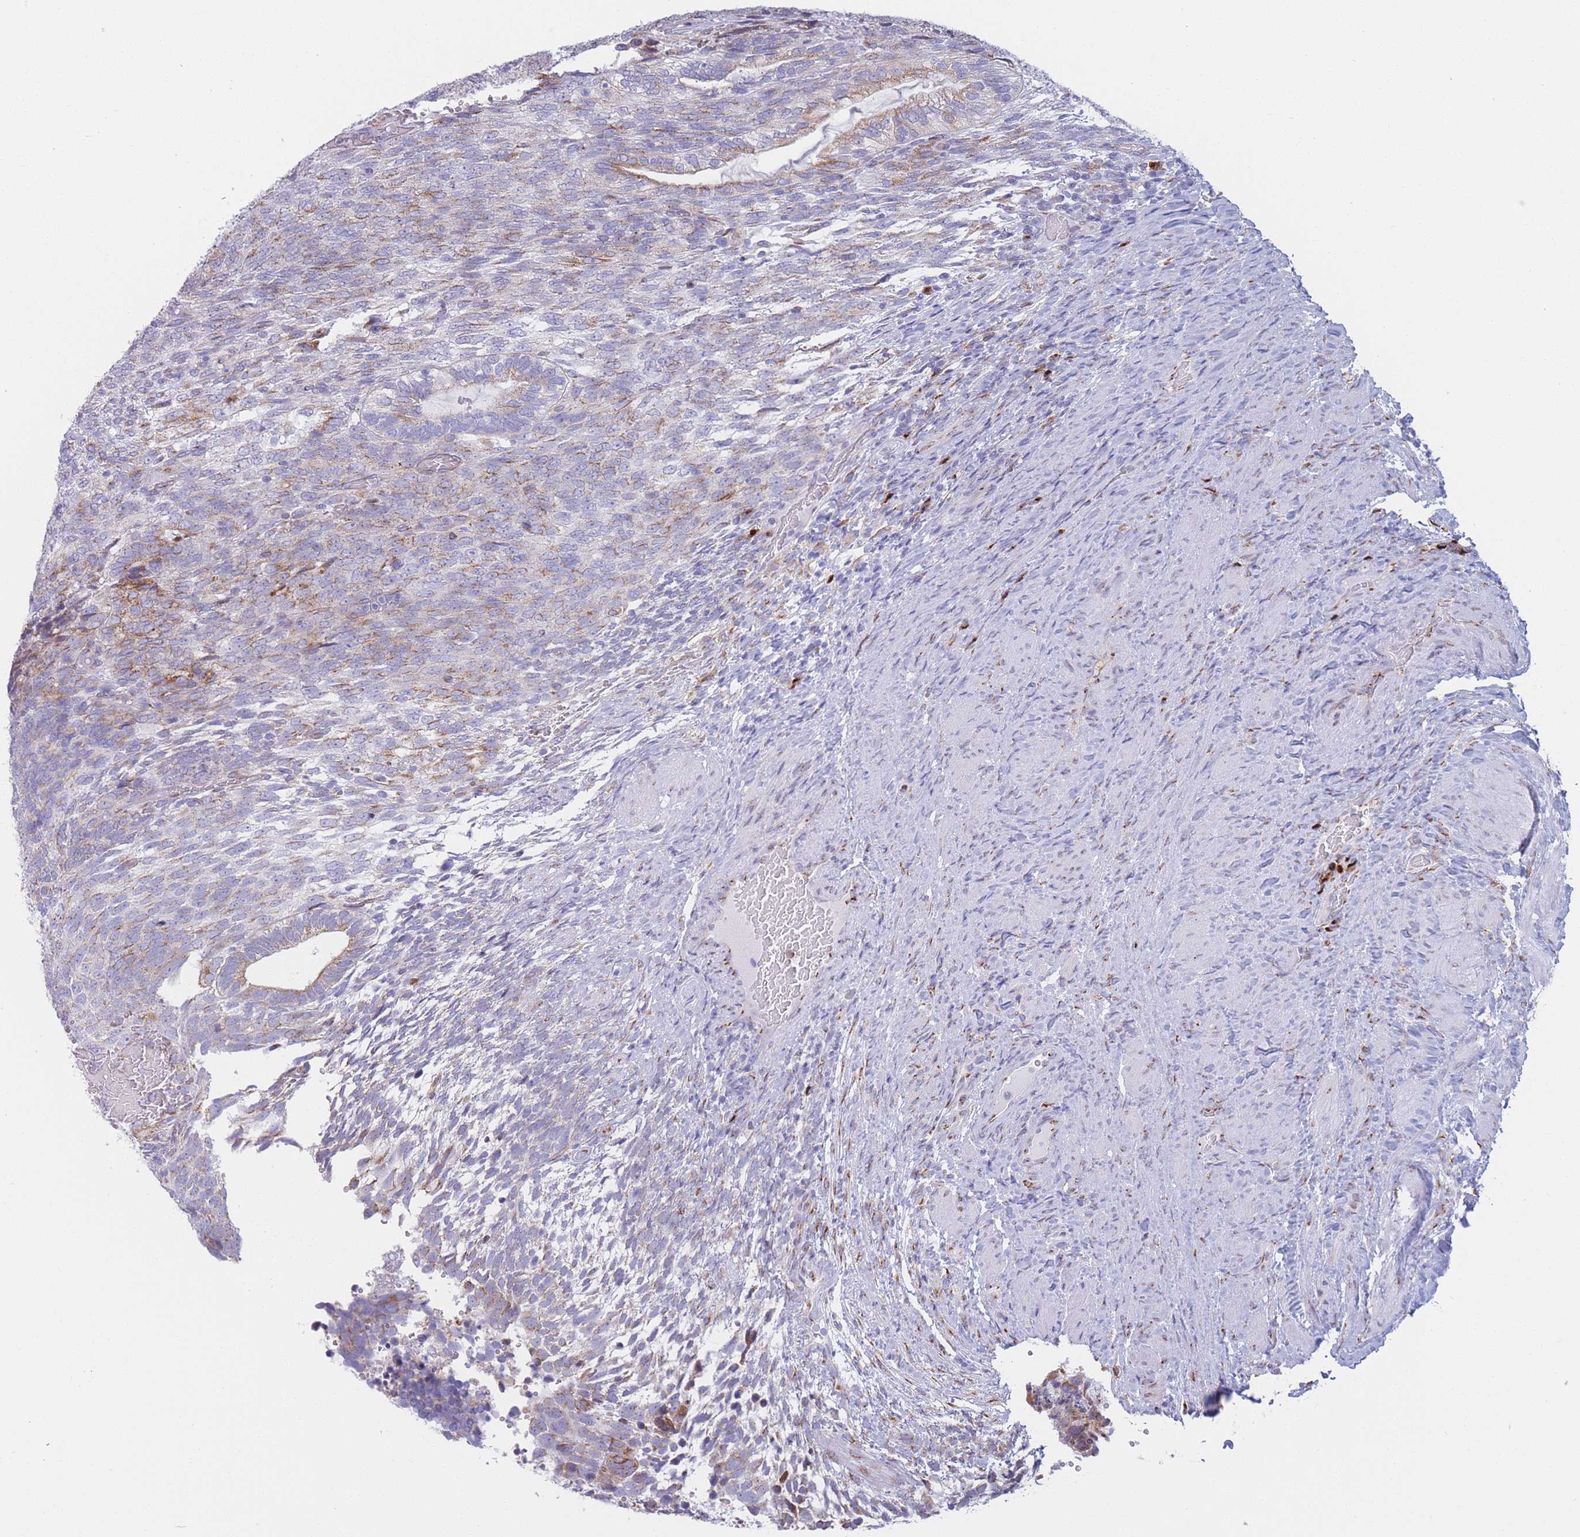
{"staining": {"intensity": "moderate", "quantity": "25%-75%", "location": "cytoplasmic/membranous"}, "tissue": "testis cancer", "cell_type": "Tumor cells", "image_type": "cancer", "snomed": [{"axis": "morphology", "description": "Carcinoma, Embryonal, NOS"}, {"axis": "topography", "description": "Testis"}], "caption": "Immunohistochemistry staining of testis embryonal carcinoma, which demonstrates medium levels of moderate cytoplasmic/membranous expression in approximately 25%-75% of tumor cells indicating moderate cytoplasmic/membranous protein positivity. The staining was performed using DAB (brown) for protein detection and nuclei were counterstained in hematoxylin (blue).", "gene": "MRPL30", "patient": {"sex": "male", "age": 23}}